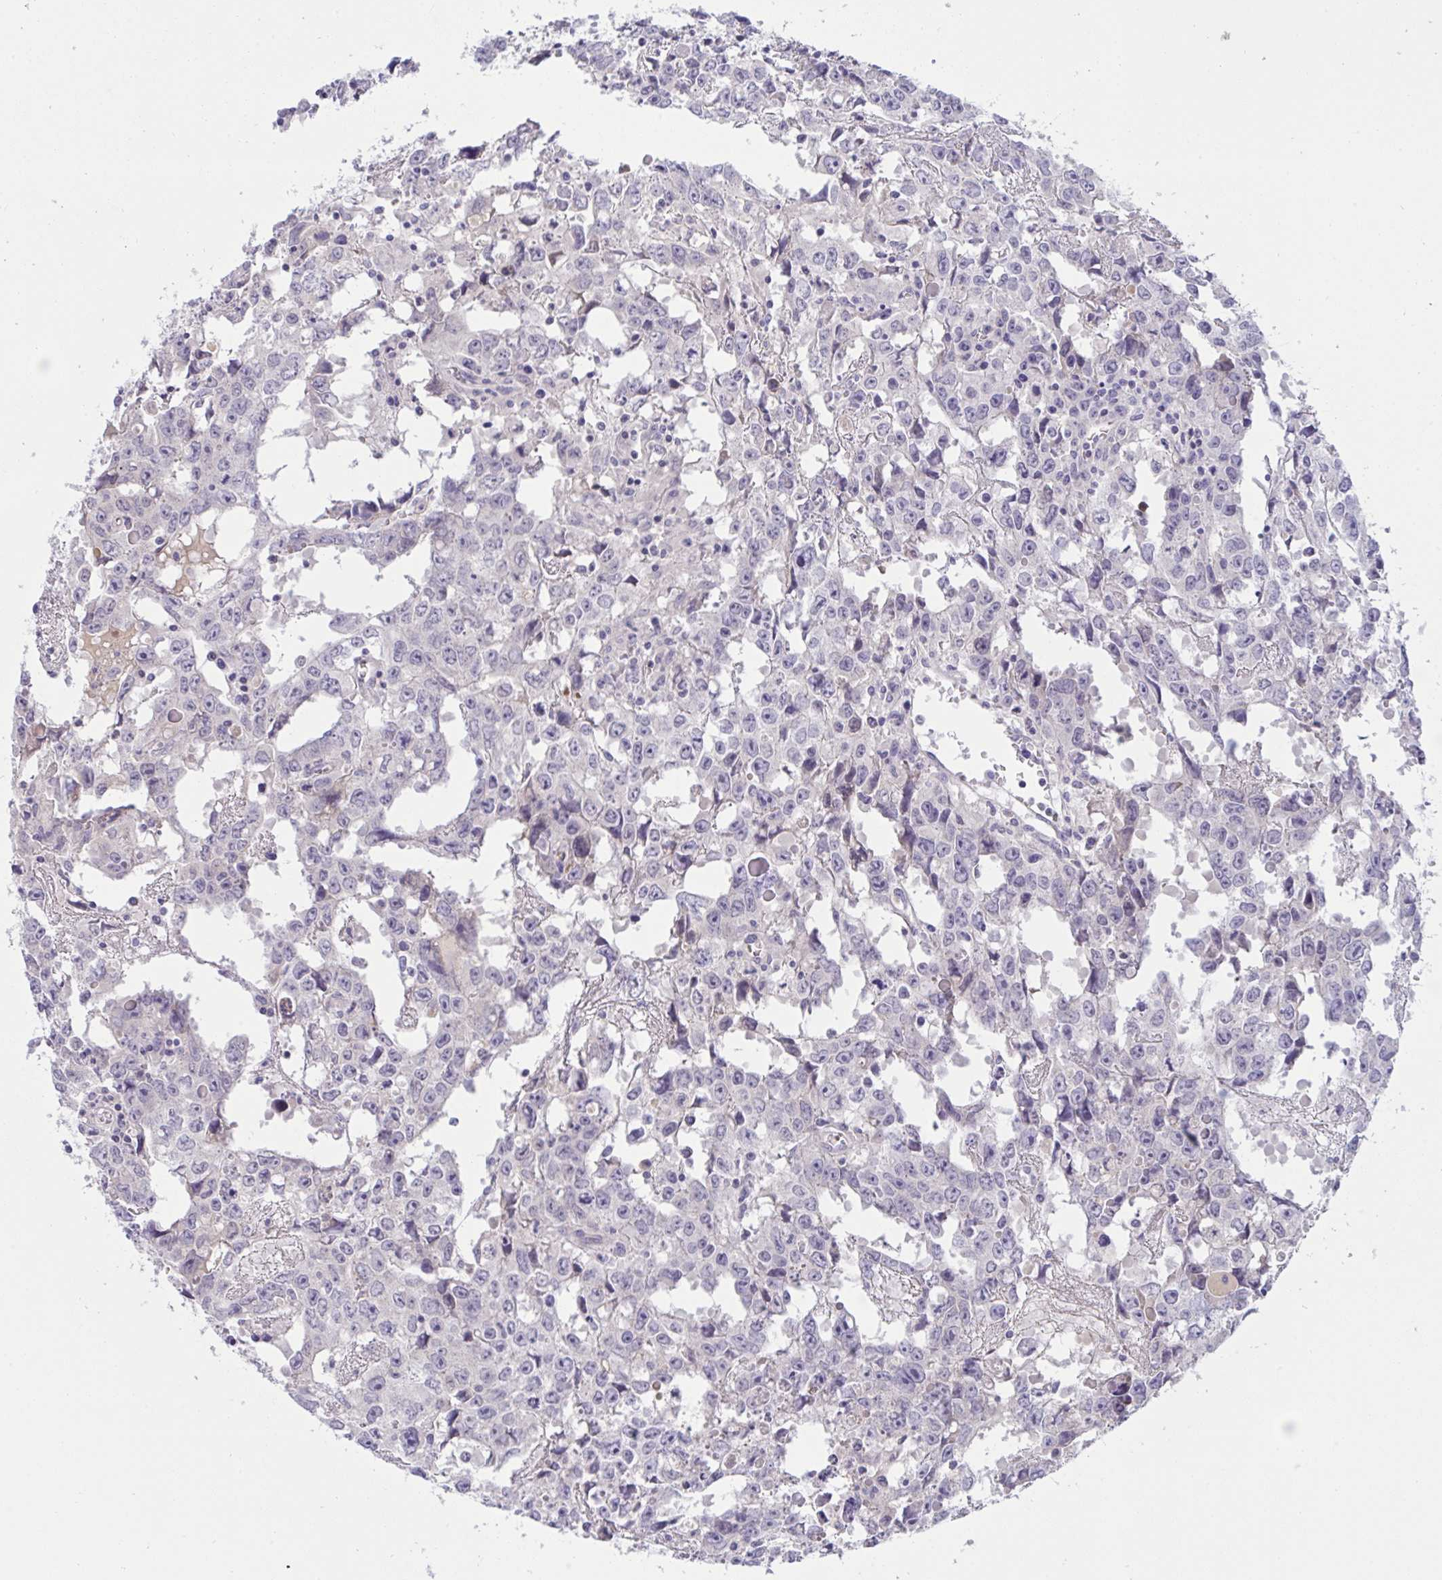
{"staining": {"intensity": "negative", "quantity": "none", "location": "none"}, "tissue": "testis cancer", "cell_type": "Tumor cells", "image_type": "cancer", "snomed": [{"axis": "morphology", "description": "Carcinoma, Embryonal, NOS"}, {"axis": "topography", "description": "Testis"}], "caption": "DAB (3,3'-diaminobenzidine) immunohistochemical staining of testis cancer exhibits no significant staining in tumor cells. (DAB (3,3'-diaminobenzidine) immunohistochemistry (IHC) with hematoxylin counter stain).", "gene": "TMEM41A", "patient": {"sex": "male", "age": 22}}